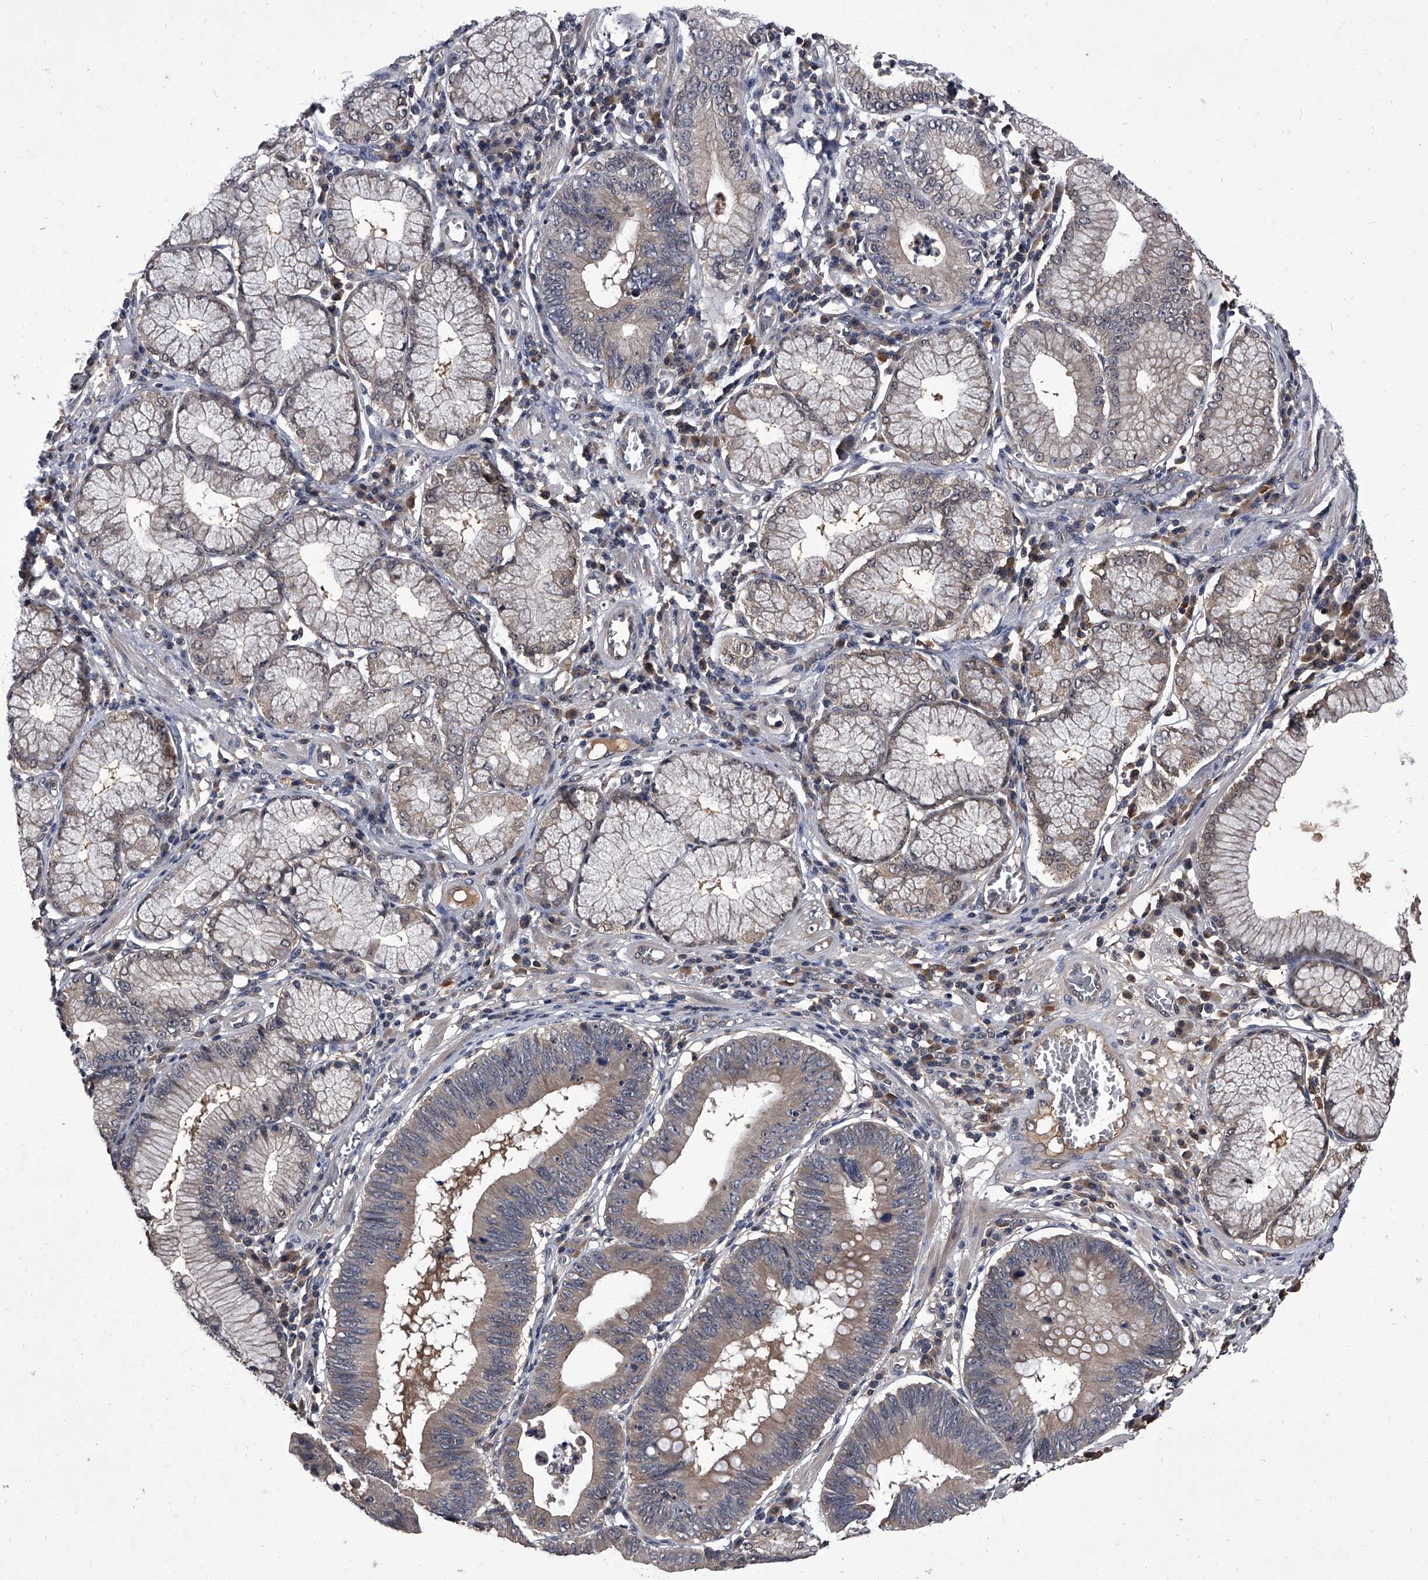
{"staining": {"intensity": "weak", "quantity": "25%-75%", "location": "cytoplasmic/membranous"}, "tissue": "stomach cancer", "cell_type": "Tumor cells", "image_type": "cancer", "snomed": [{"axis": "morphology", "description": "Adenocarcinoma, NOS"}, {"axis": "topography", "description": "Stomach"}], "caption": "A high-resolution micrograph shows immunohistochemistry (IHC) staining of stomach cancer (adenocarcinoma), which reveals weak cytoplasmic/membranous staining in about 25%-75% of tumor cells. The protein is stained brown, and the nuclei are stained in blue (DAB IHC with brightfield microscopy, high magnification).", "gene": "SLC18B1", "patient": {"sex": "male", "age": 59}}